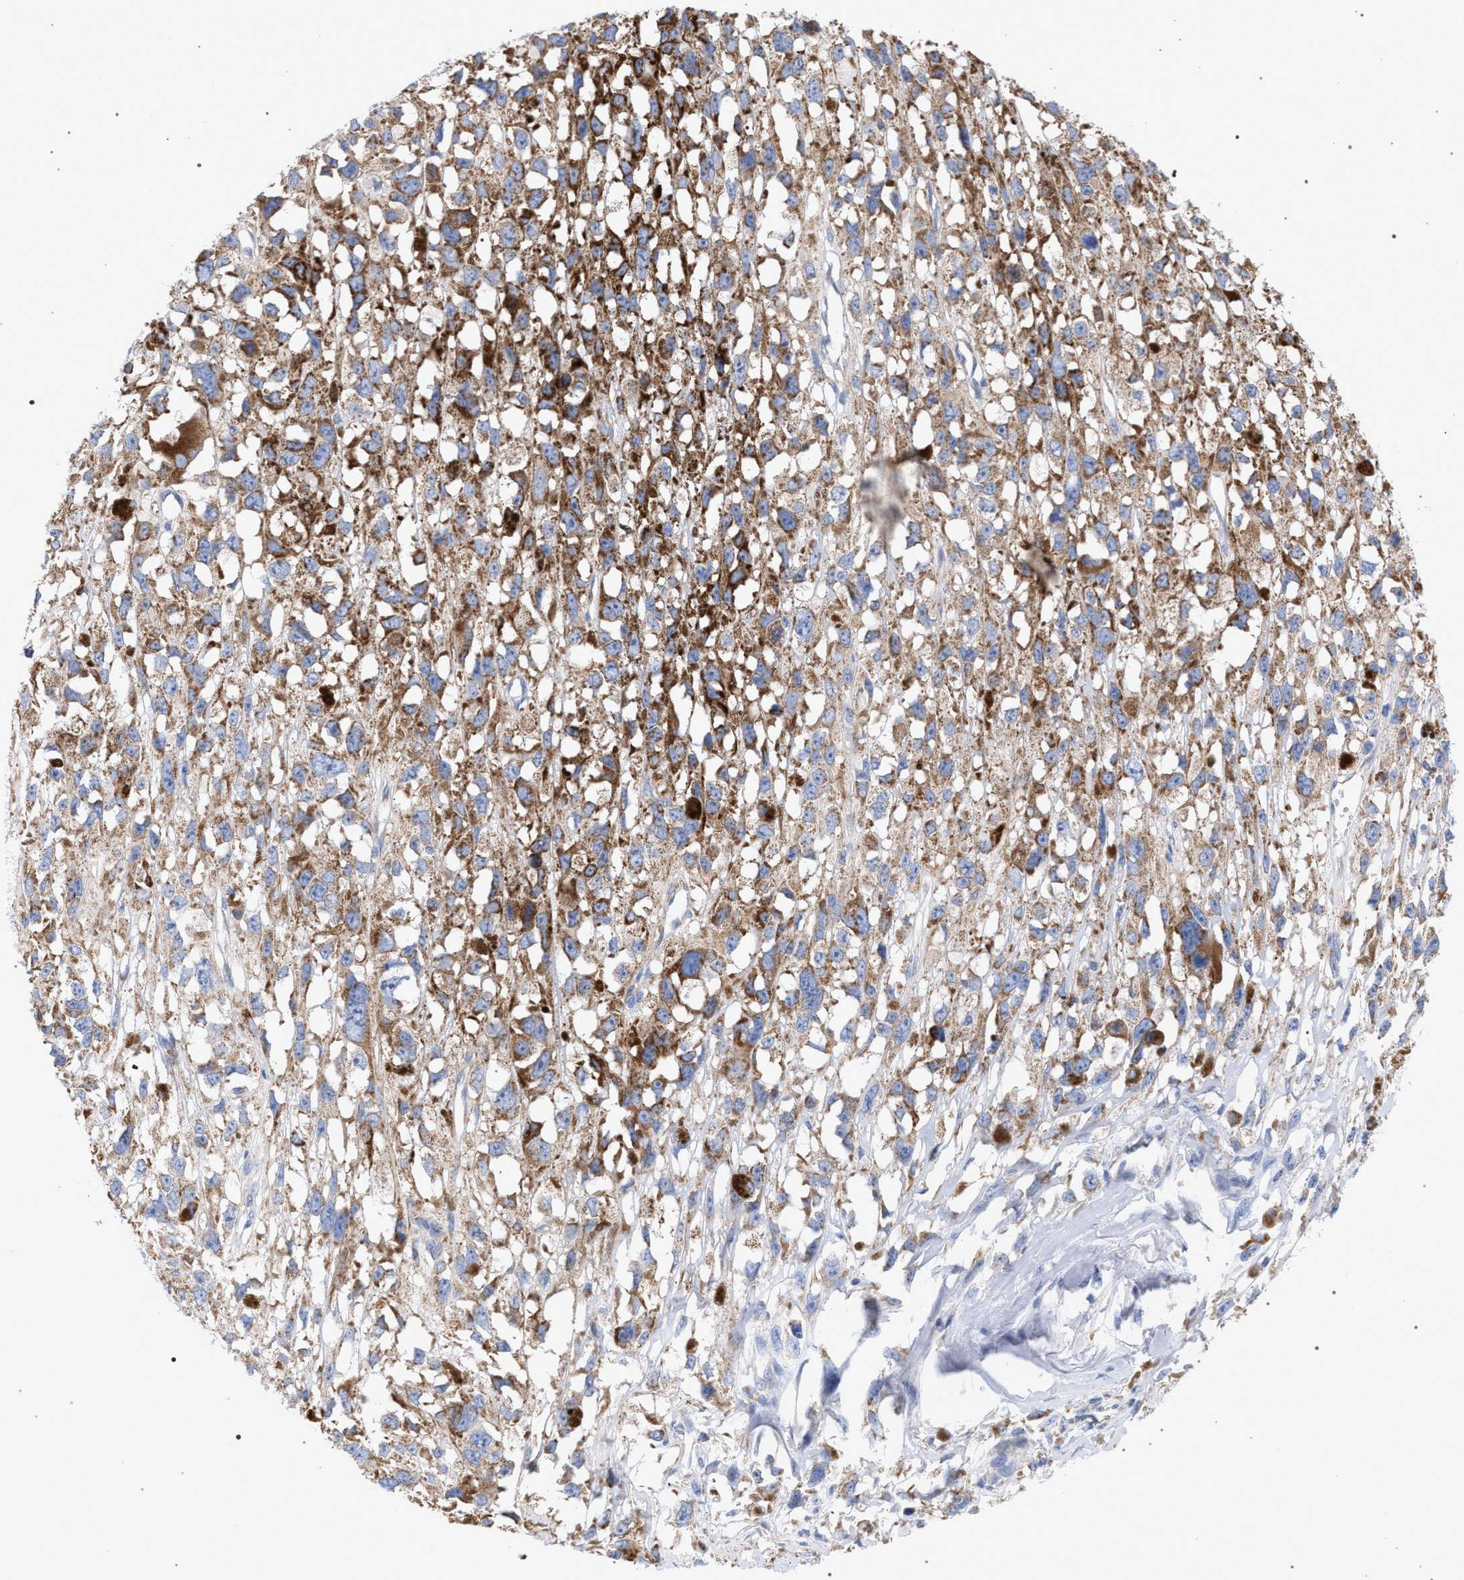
{"staining": {"intensity": "moderate", "quantity": ">75%", "location": "cytoplasmic/membranous"}, "tissue": "melanoma", "cell_type": "Tumor cells", "image_type": "cancer", "snomed": [{"axis": "morphology", "description": "Malignant melanoma, Metastatic site"}, {"axis": "topography", "description": "Lymph node"}], "caption": "Malignant melanoma (metastatic site) stained for a protein (brown) shows moderate cytoplasmic/membranous positive expression in about >75% of tumor cells.", "gene": "ECI2", "patient": {"sex": "male", "age": 59}}